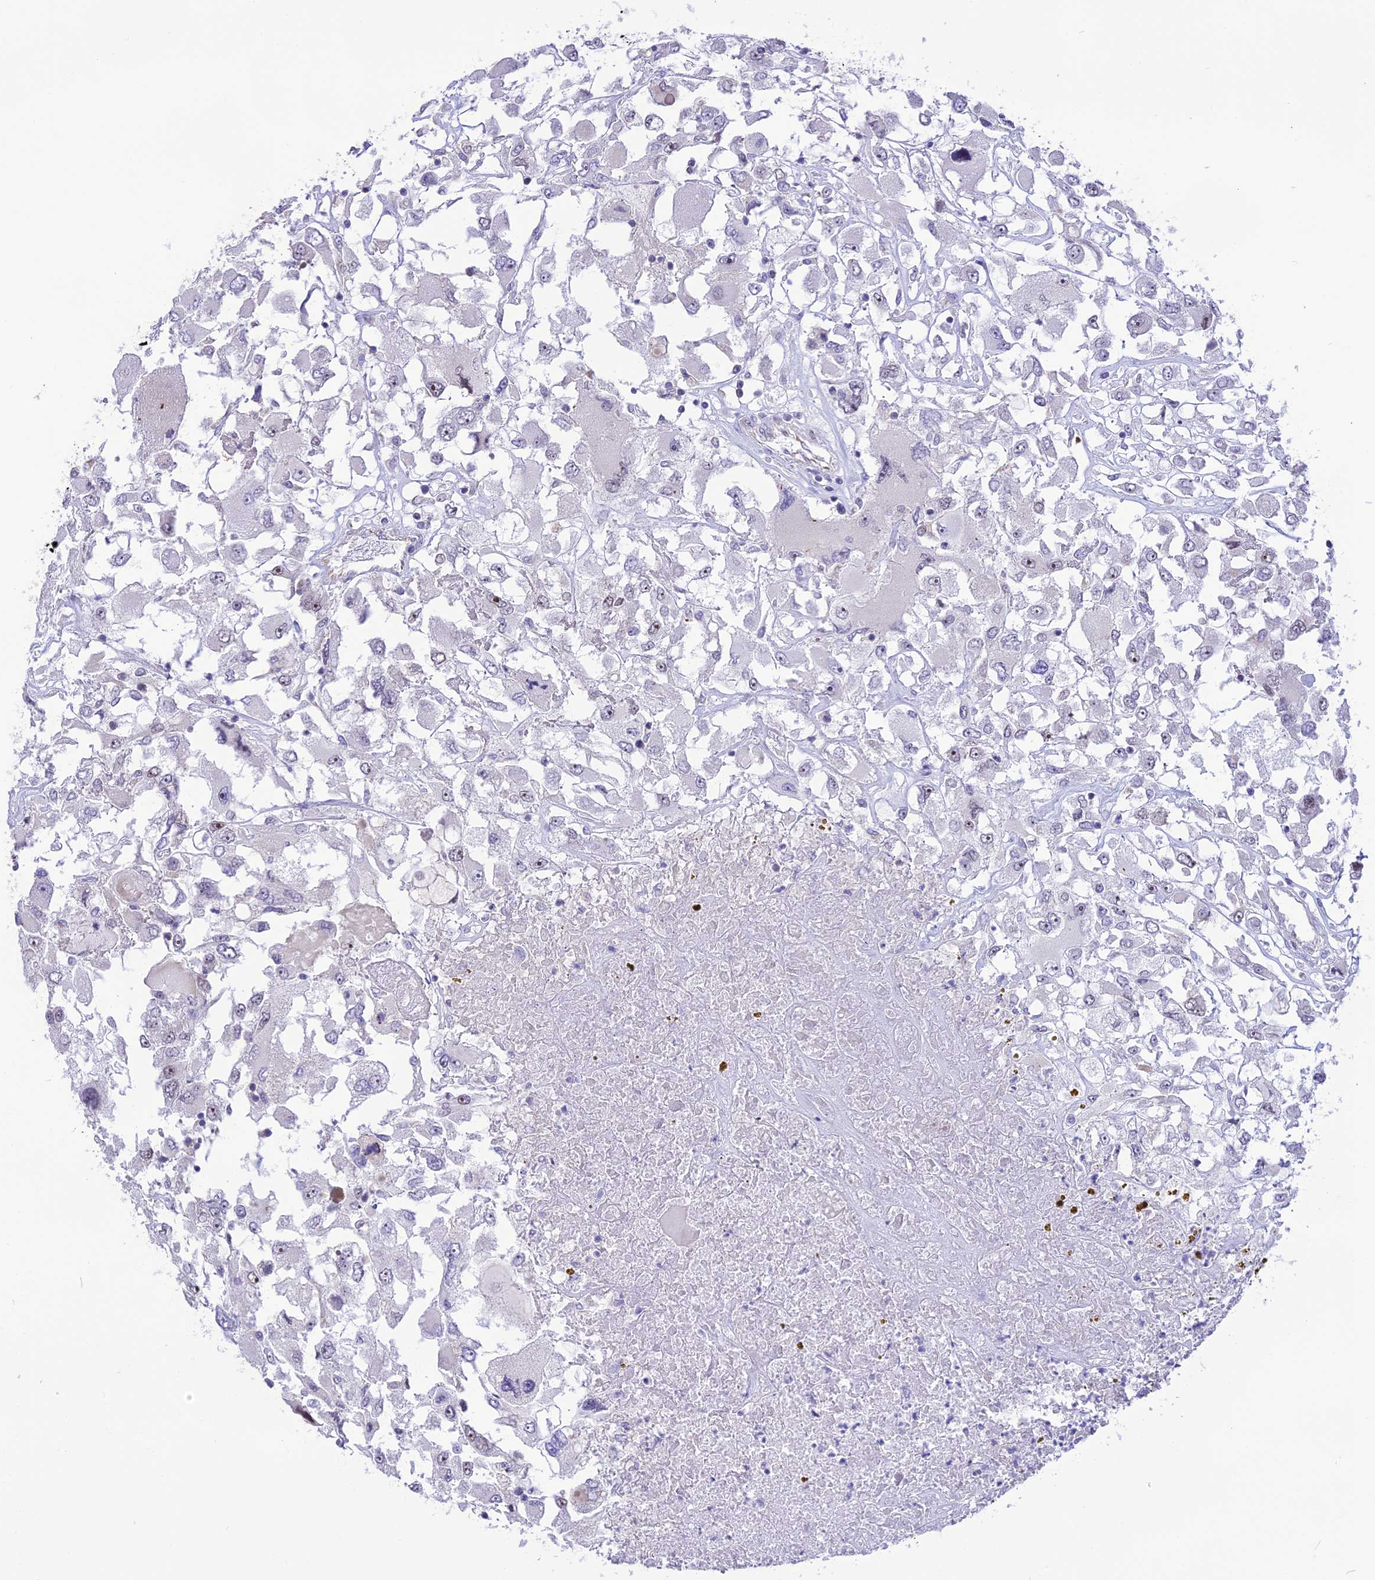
{"staining": {"intensity": "weak", "quantity": "<25%", "location": "nuclear"}, "tissue": "renal cancer", "cell_type": "Tumor cells", "image_type": "cancer", "snomed": [{"axis": "morphology", "description": "Adenocarcinoma, NOS"}, {"axis": "topography", "description": "Kidney"}], "caption": "Immunohistochemistry (IHC) of human renal cancer shows no expression in tumor cells.", "gene": "CMSS1", "patient": {"sex": "female", "age": 52}}